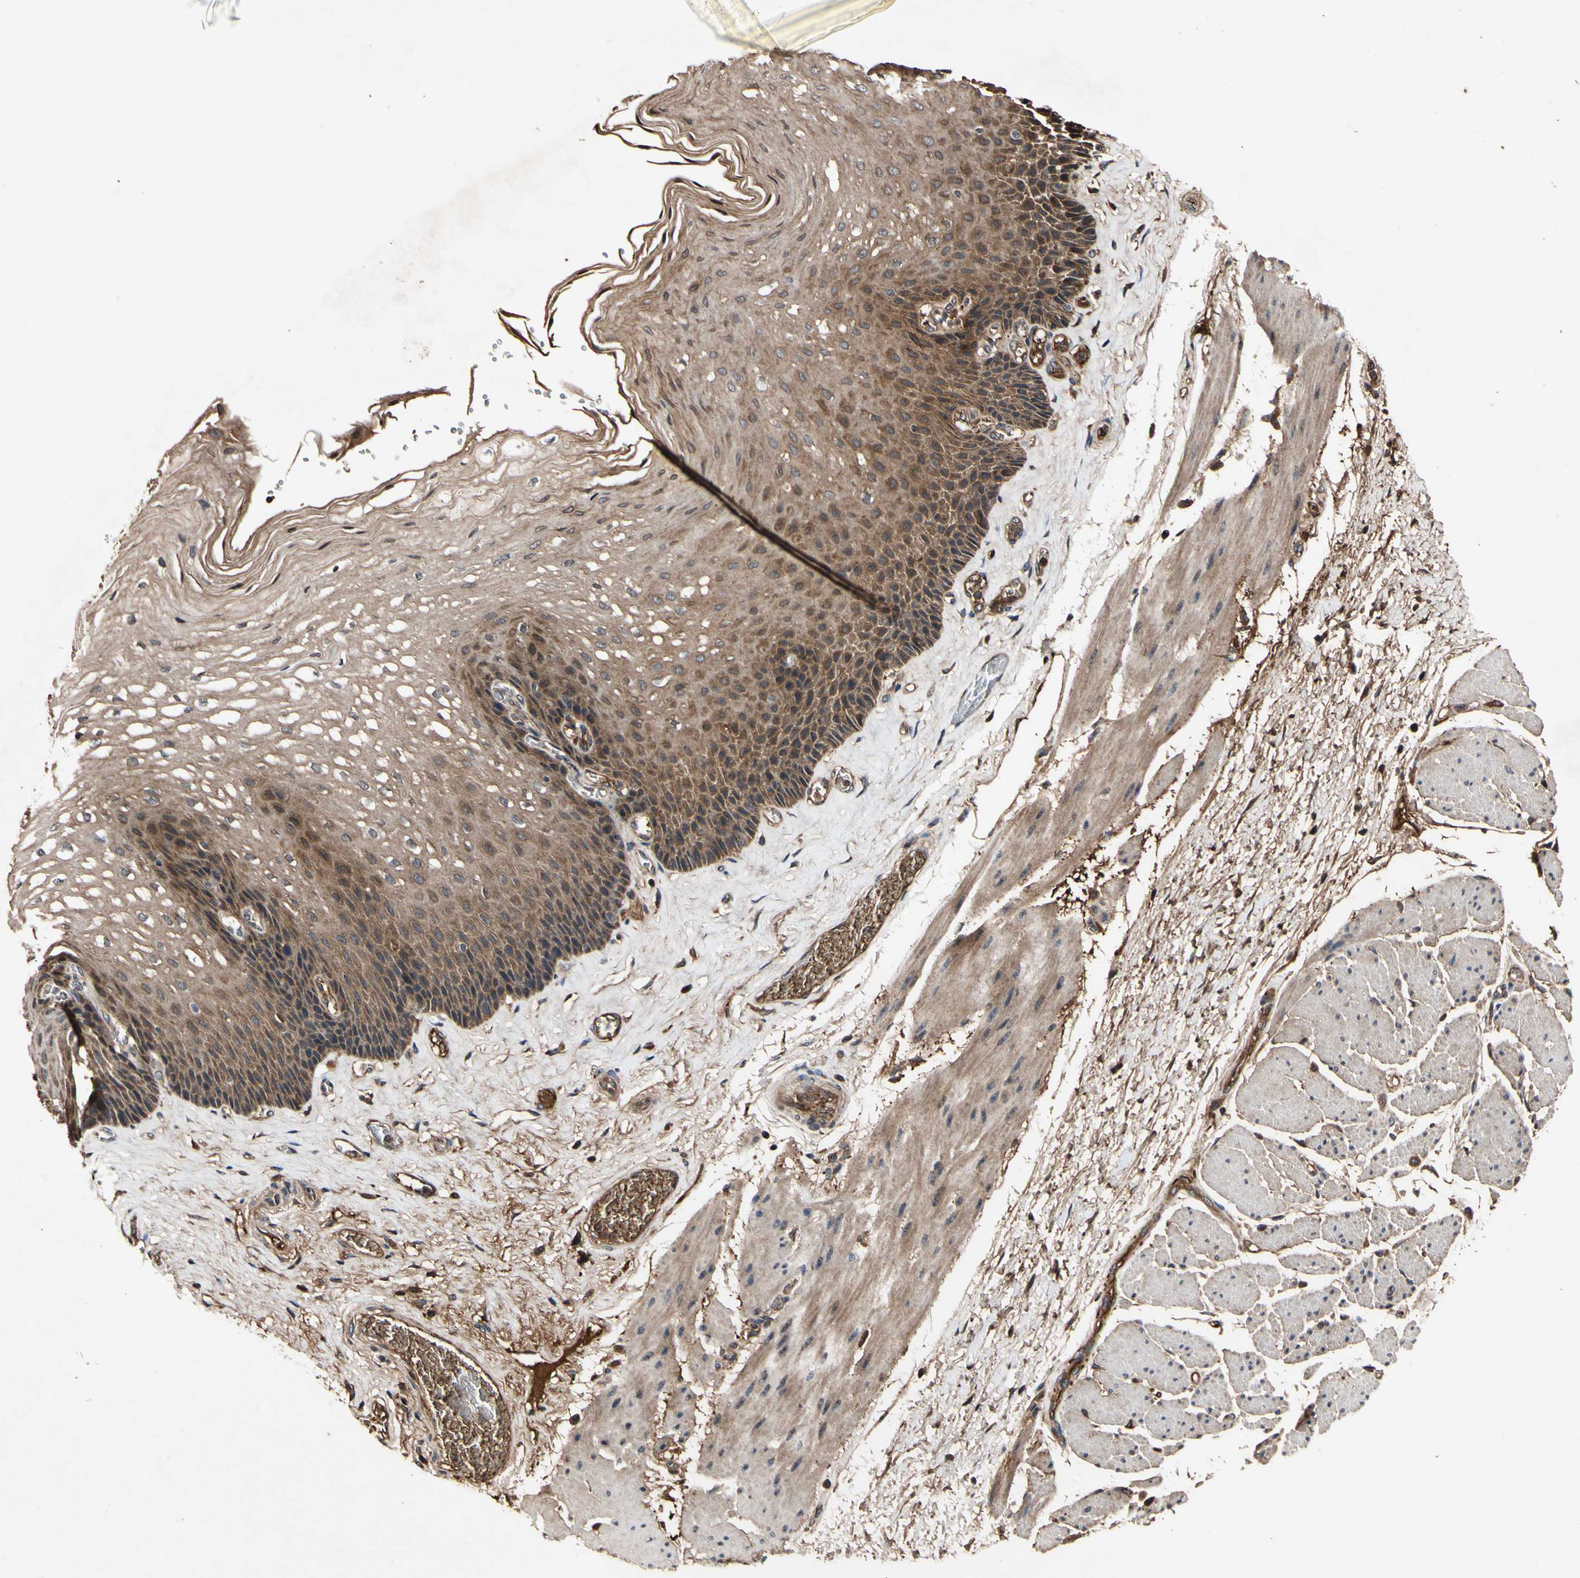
{"staining": {"intensity": "strong", "quantity": ">75%", "location": "cytoplasmic/membranous,nuclear"}, "tissue": "esophagus", "cell_type": "Squamous epithelial cells", "image_type": "normal", "snomed": [{"axis": "morphology", "description": "Normal tissue, NOS"}, {"axis": "topography", "description": "Esophagus"}], "caption": "Immunohistochemistry (IHC) image of benign esophagus stained for a protein (brown), which shows high levels of strong cytoplasmic/membranous,nuclear staining in approximately >75% of squamous epithelial cells.", "gene": "PLAT", "patient": {"sex": "female", "age": 72}}